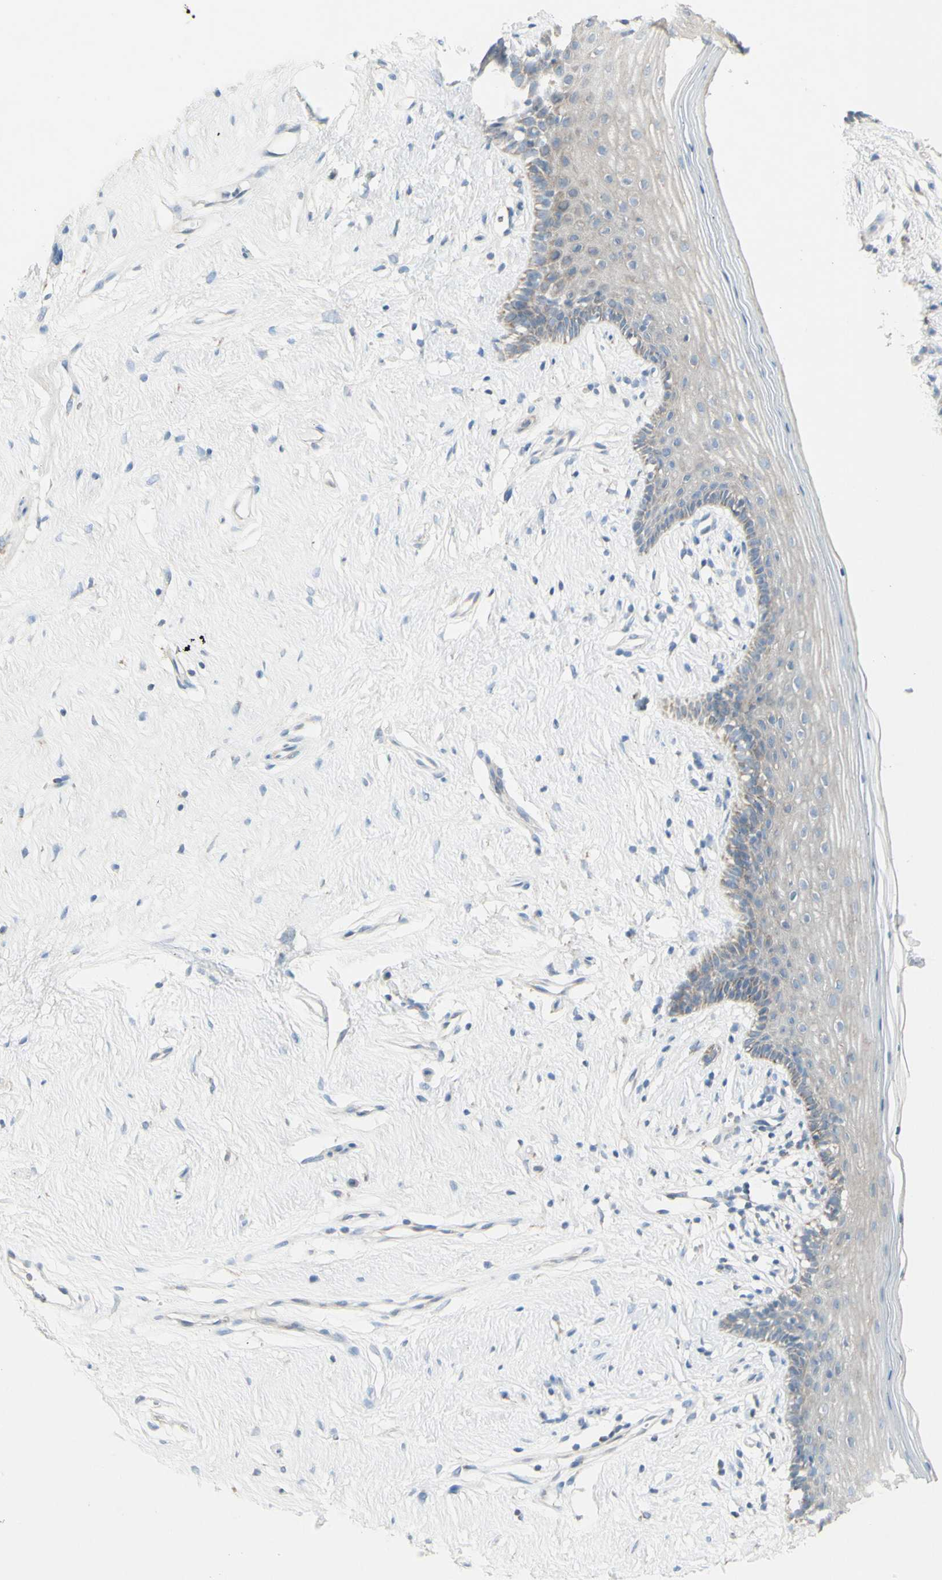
{"staining": {"intensity": "weak", "quantity": "<25%", "location": "cytoplasmic/membranous"}, "tissue": "vagina", "cell_type": "Squamous epithelial cells", "image_type": "normal", "snomed": [{"axis": "morphology", "description": "Normal tissue, NOS"}, {"axis": "topography", "description": "Vagina"}], "caption": "IHC micrograph of unremarkable vagina: vagina stained with DAB (3,3'-diaminobenzidine) exhibits no significant protein expression in squamous epithelial cells. (DAB (3,3'-diaminobenzidine) IHC visualized using brightfield microscopy, high magnification).", "gene": "CNTNAP1", "patient": {"sex": "female", "age": 44}}